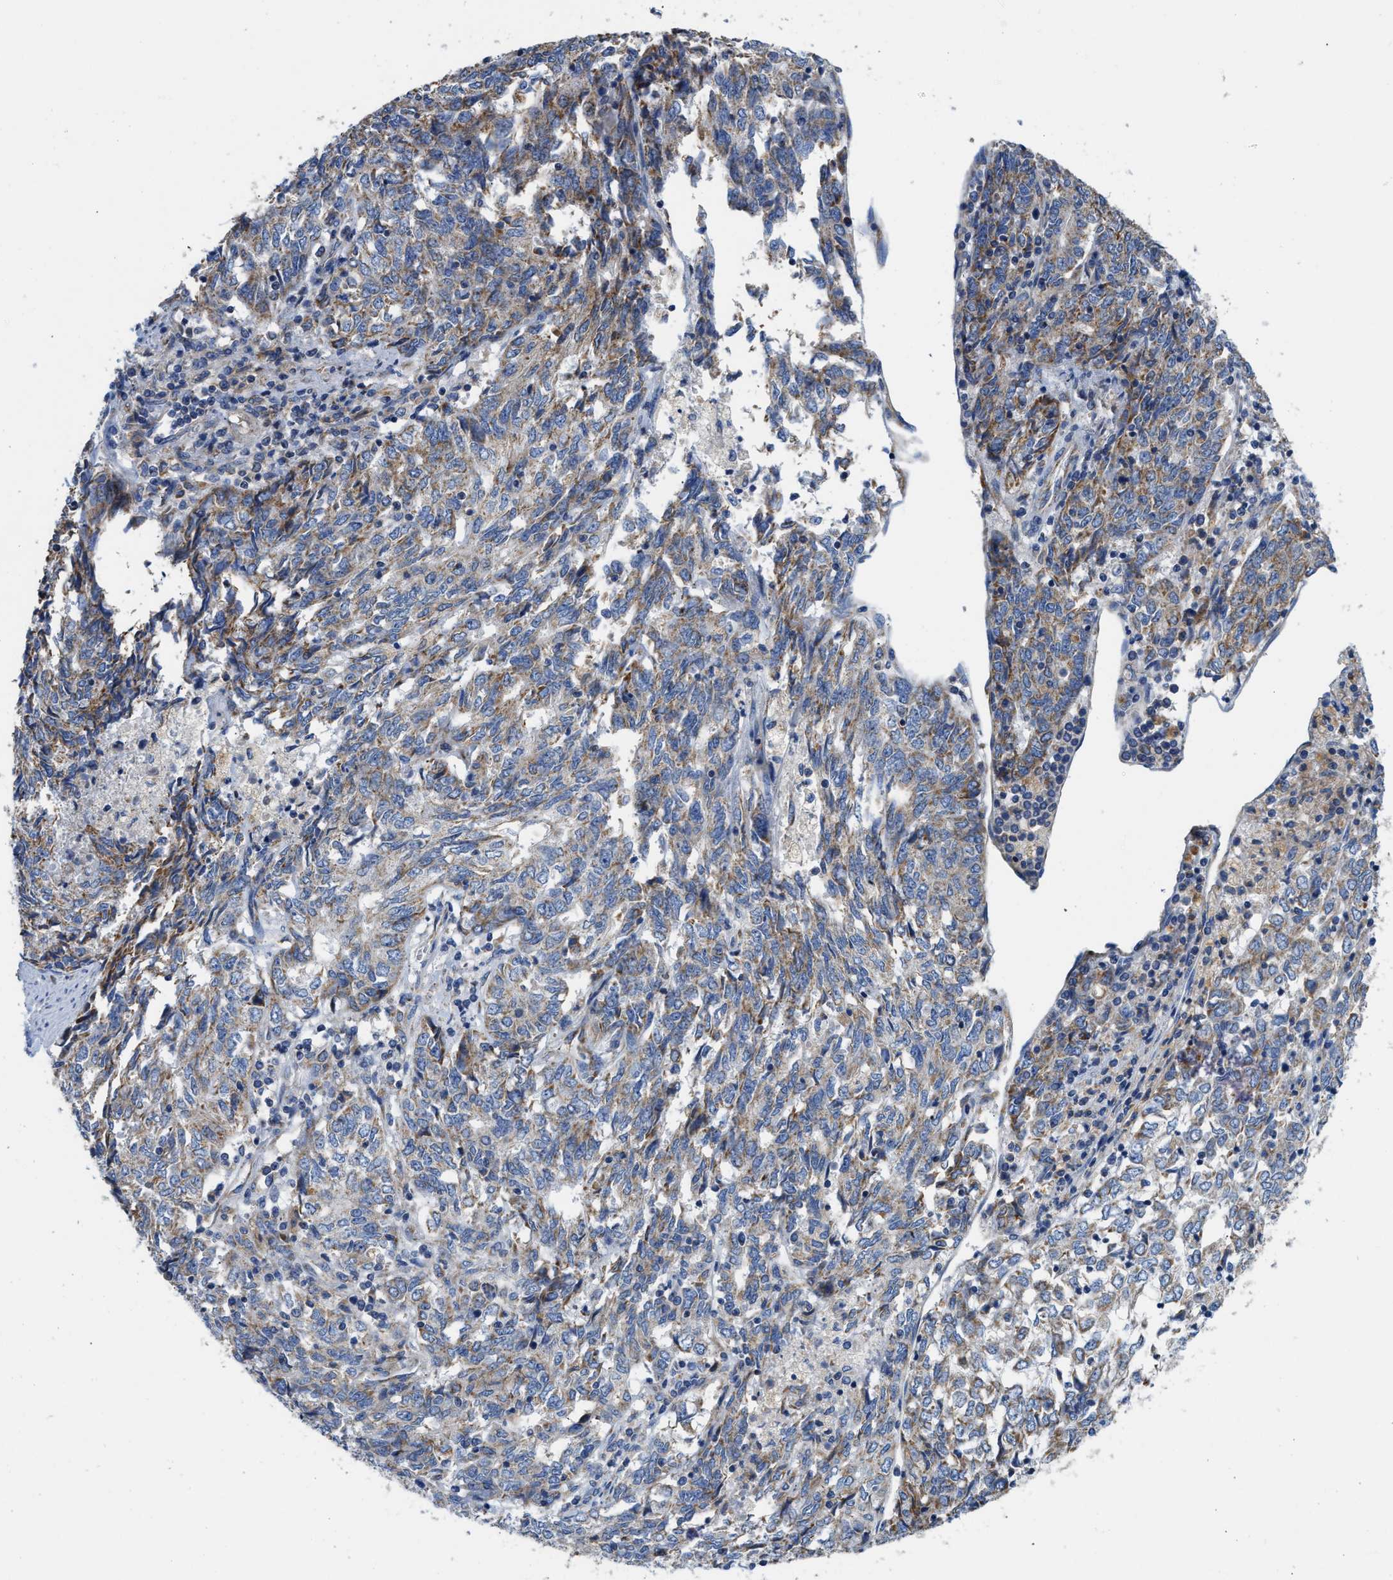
{"staining": {"intensity": "moderate", "quantity": ">75%", "location": "cytoplasmic/membranous"}, "tissue": "endometrial cancer", "cell_type": "Tumor cells", "image_type": "cancer", "snomed": [{"axis": "morphology", "description": "Adenocarcinoma, NOS"}, {"axis": "topography", "description": "Endometrium"}], "caption": "Immunohistochemistry (IHC) micrograph of human endometrial adenocarcinoma stained for a protein (brown), which displays medium levels of moderate cytoplasmic/membranous expression in about >75% of tumor cells.", "gene": "SLC25A13", "patient": {"sex": "female", "age": 80}}